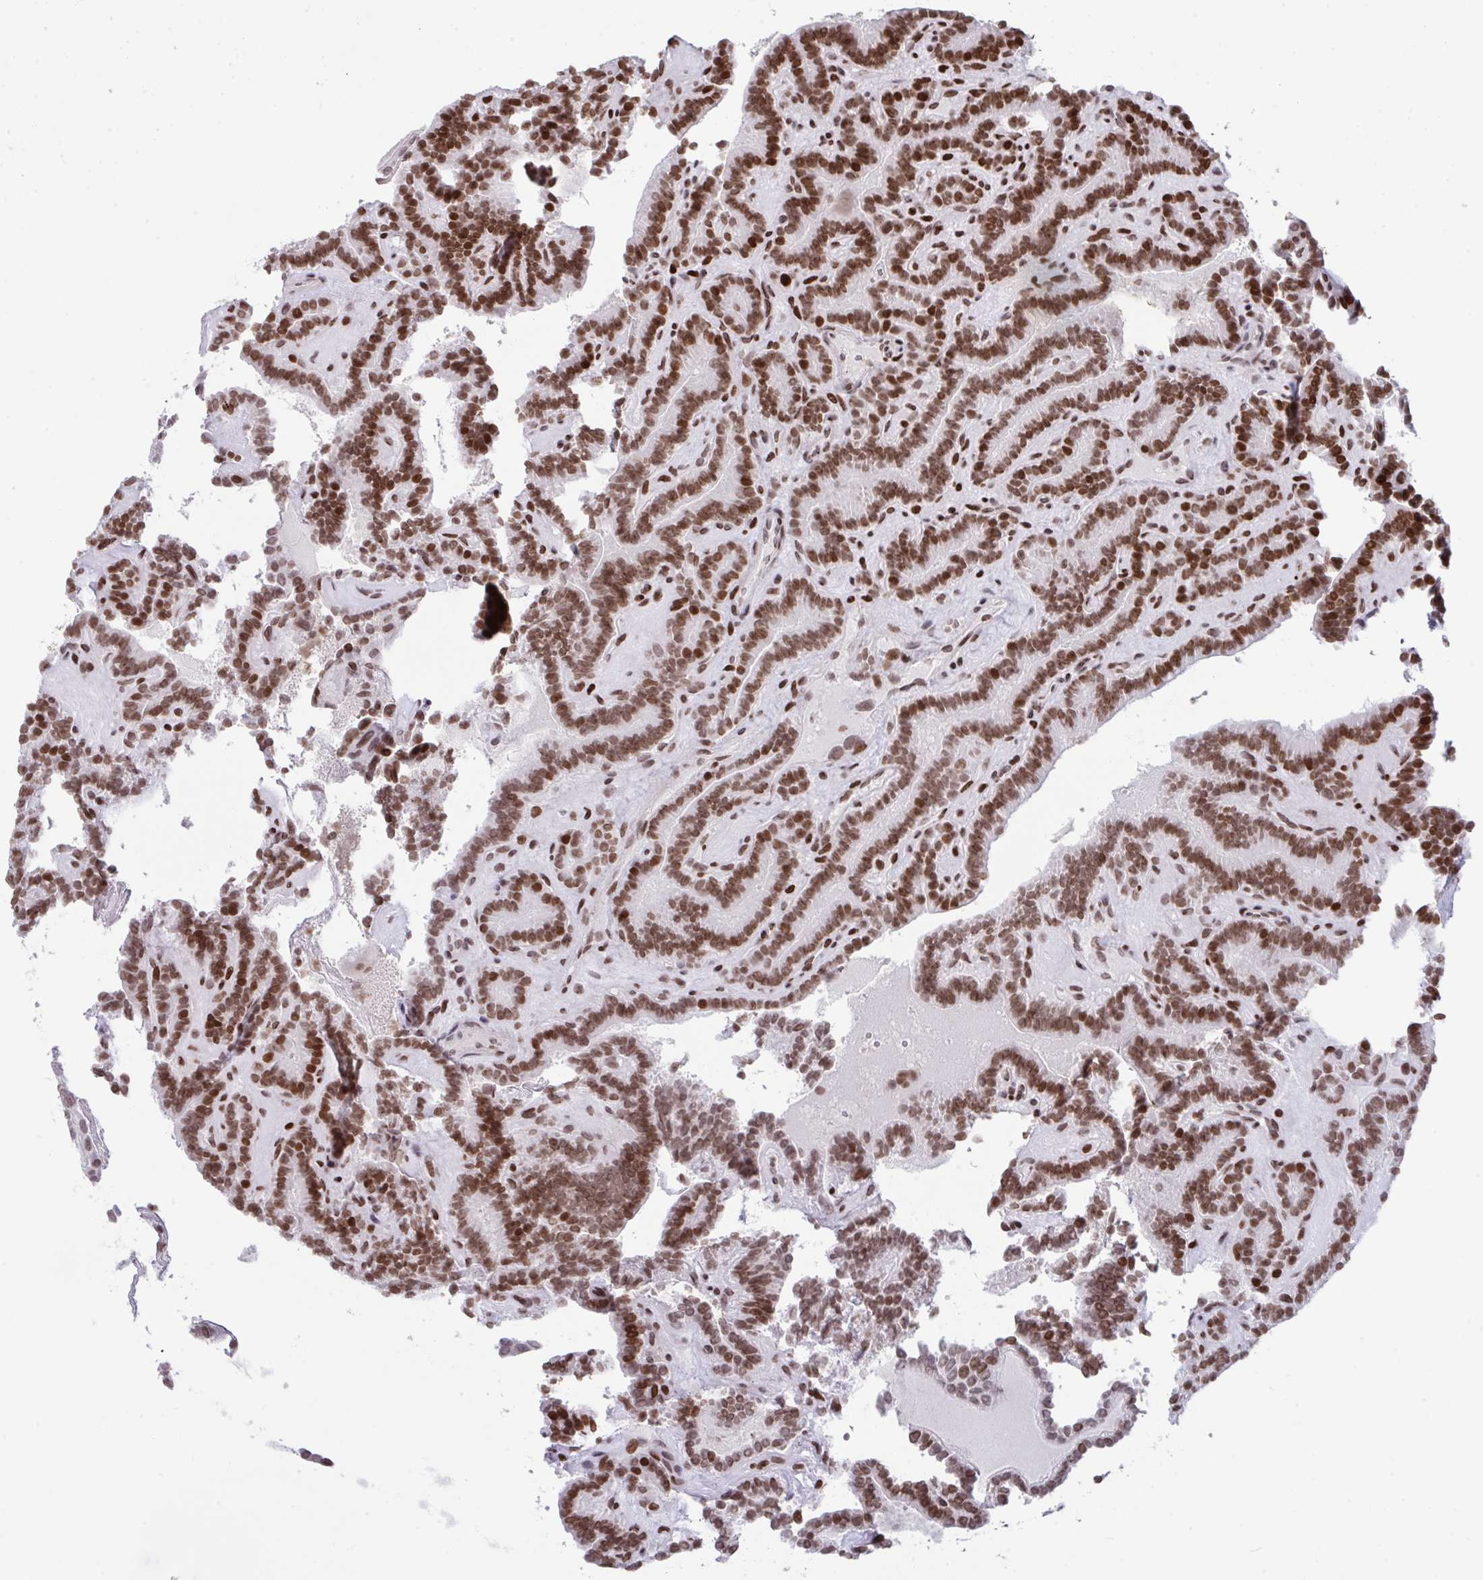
{"staining": {"intensity": "moderate", "quantity": ">75%", "location": "nuclear"}, "tissue": "thyroid cancer", "cell_type": "Tumor cells", "image_type": "cancer", "snomed": [{"axis": "morphology", "description": "Papillary adenocarcinoma, NOS"}, {"axis": "topography", "description": "Thyroid gland"}], "caption": "This photomicrograph demonstrates immunohistochemistry (IHC) staining of thyroid cancer (papillary adenocarcinoma), with medium moderate nuclear staining in about >75% of tumor cells.", "gene": "NIP7", "patient": {"sex": "female", "age": 21}}